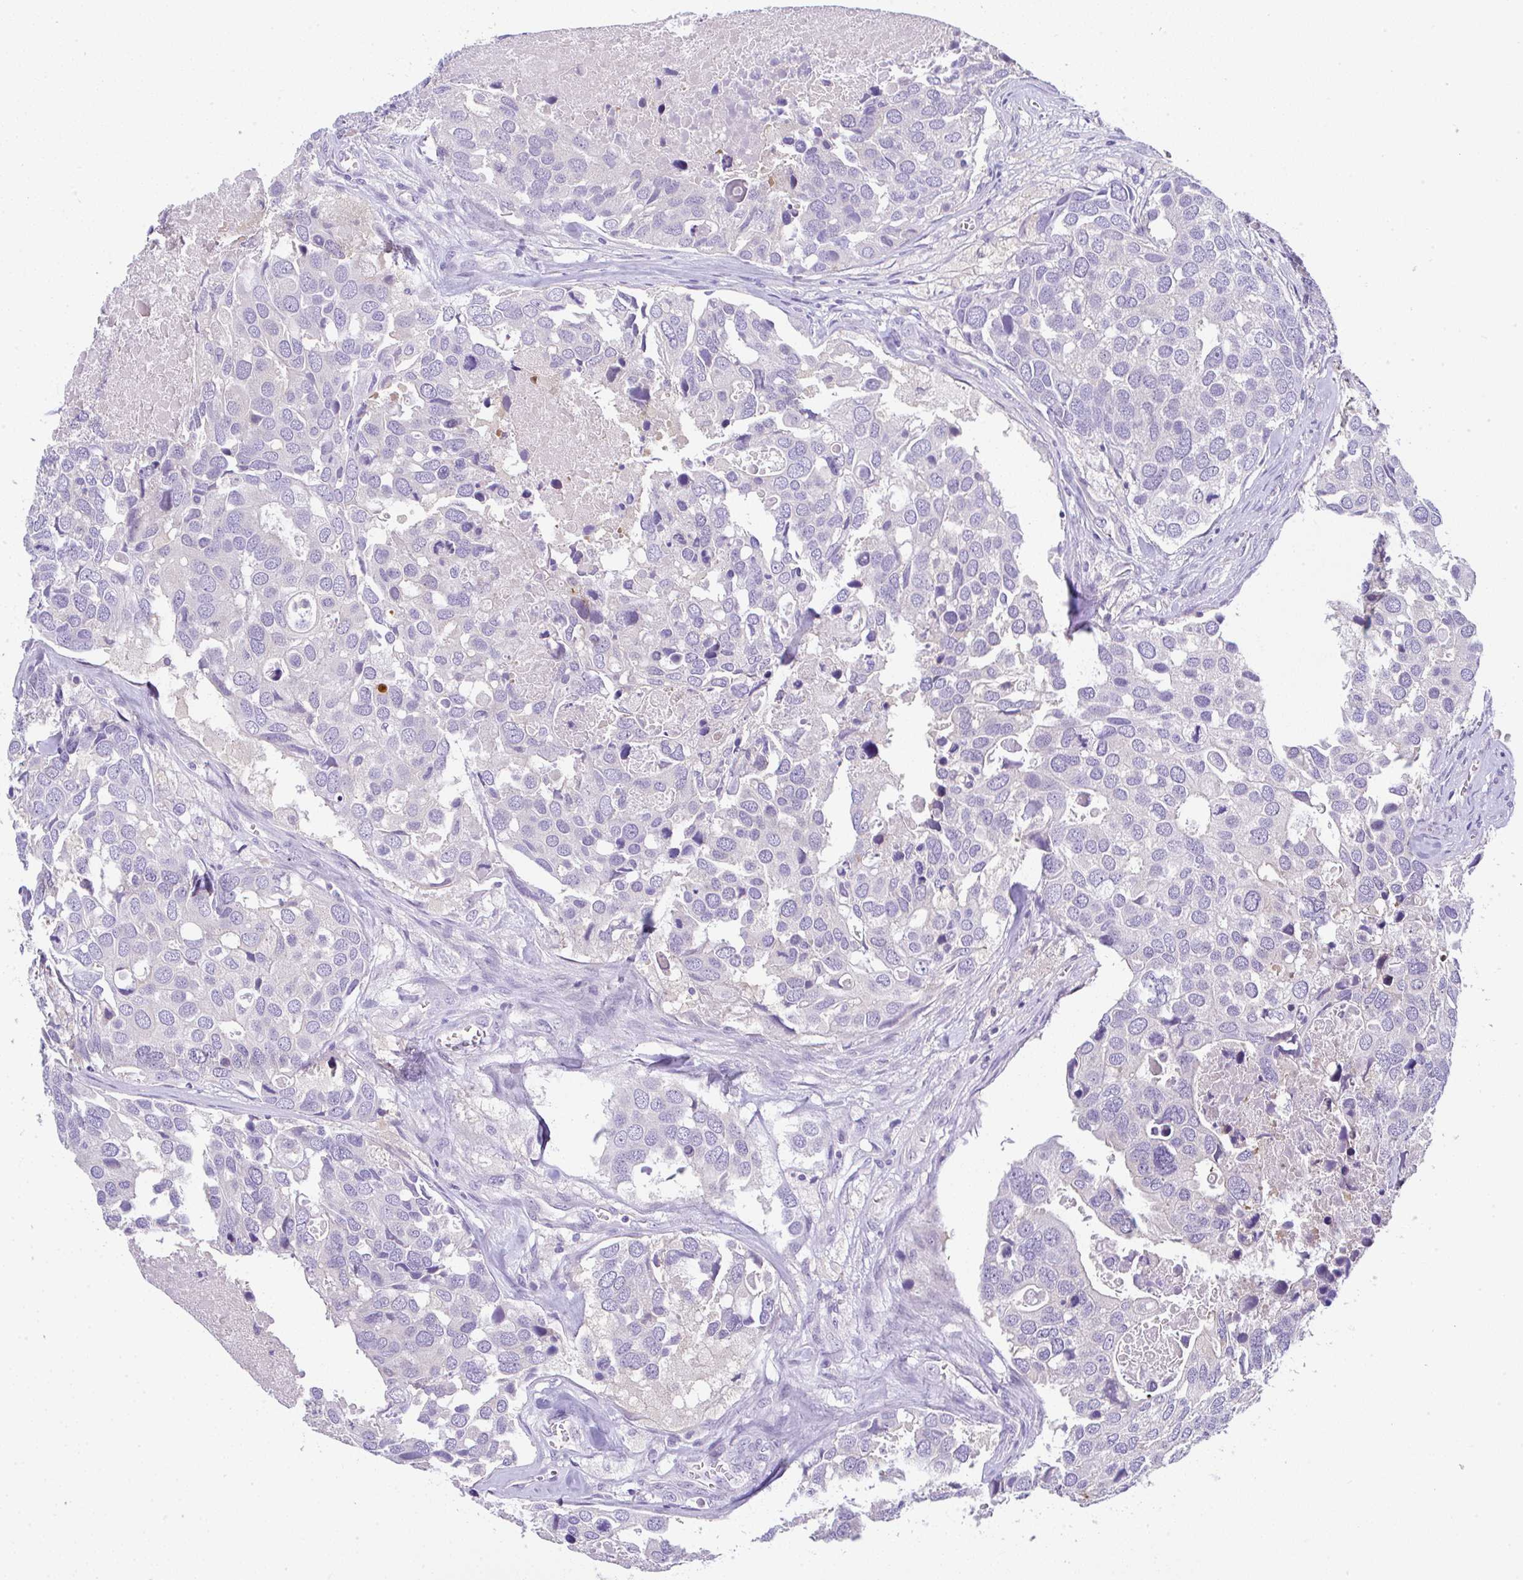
{"staining": {"intensity": "negative", "quantity": "none", "location": "none"}, "tissue": "breast cancer", "cell_type": "Tumor cells", "image_type": "cancer", "snomed": [{"axis": "morphology", "description": "Duct carcinoma"}, {"axis": "topography", "description": "Breast"}], "caption": "High magnification brightfield microscopy of invasive ductal carcinoma (breast) stained with DAB (brown) and counterstained with hematoxylin (blue): tumor cells show no significant staining. (Brightfield microscopy of DAB immunohistochemistry at high magnification).", "gene": "SERPINE3", "patient": {"sex": "female", "age": 83}}